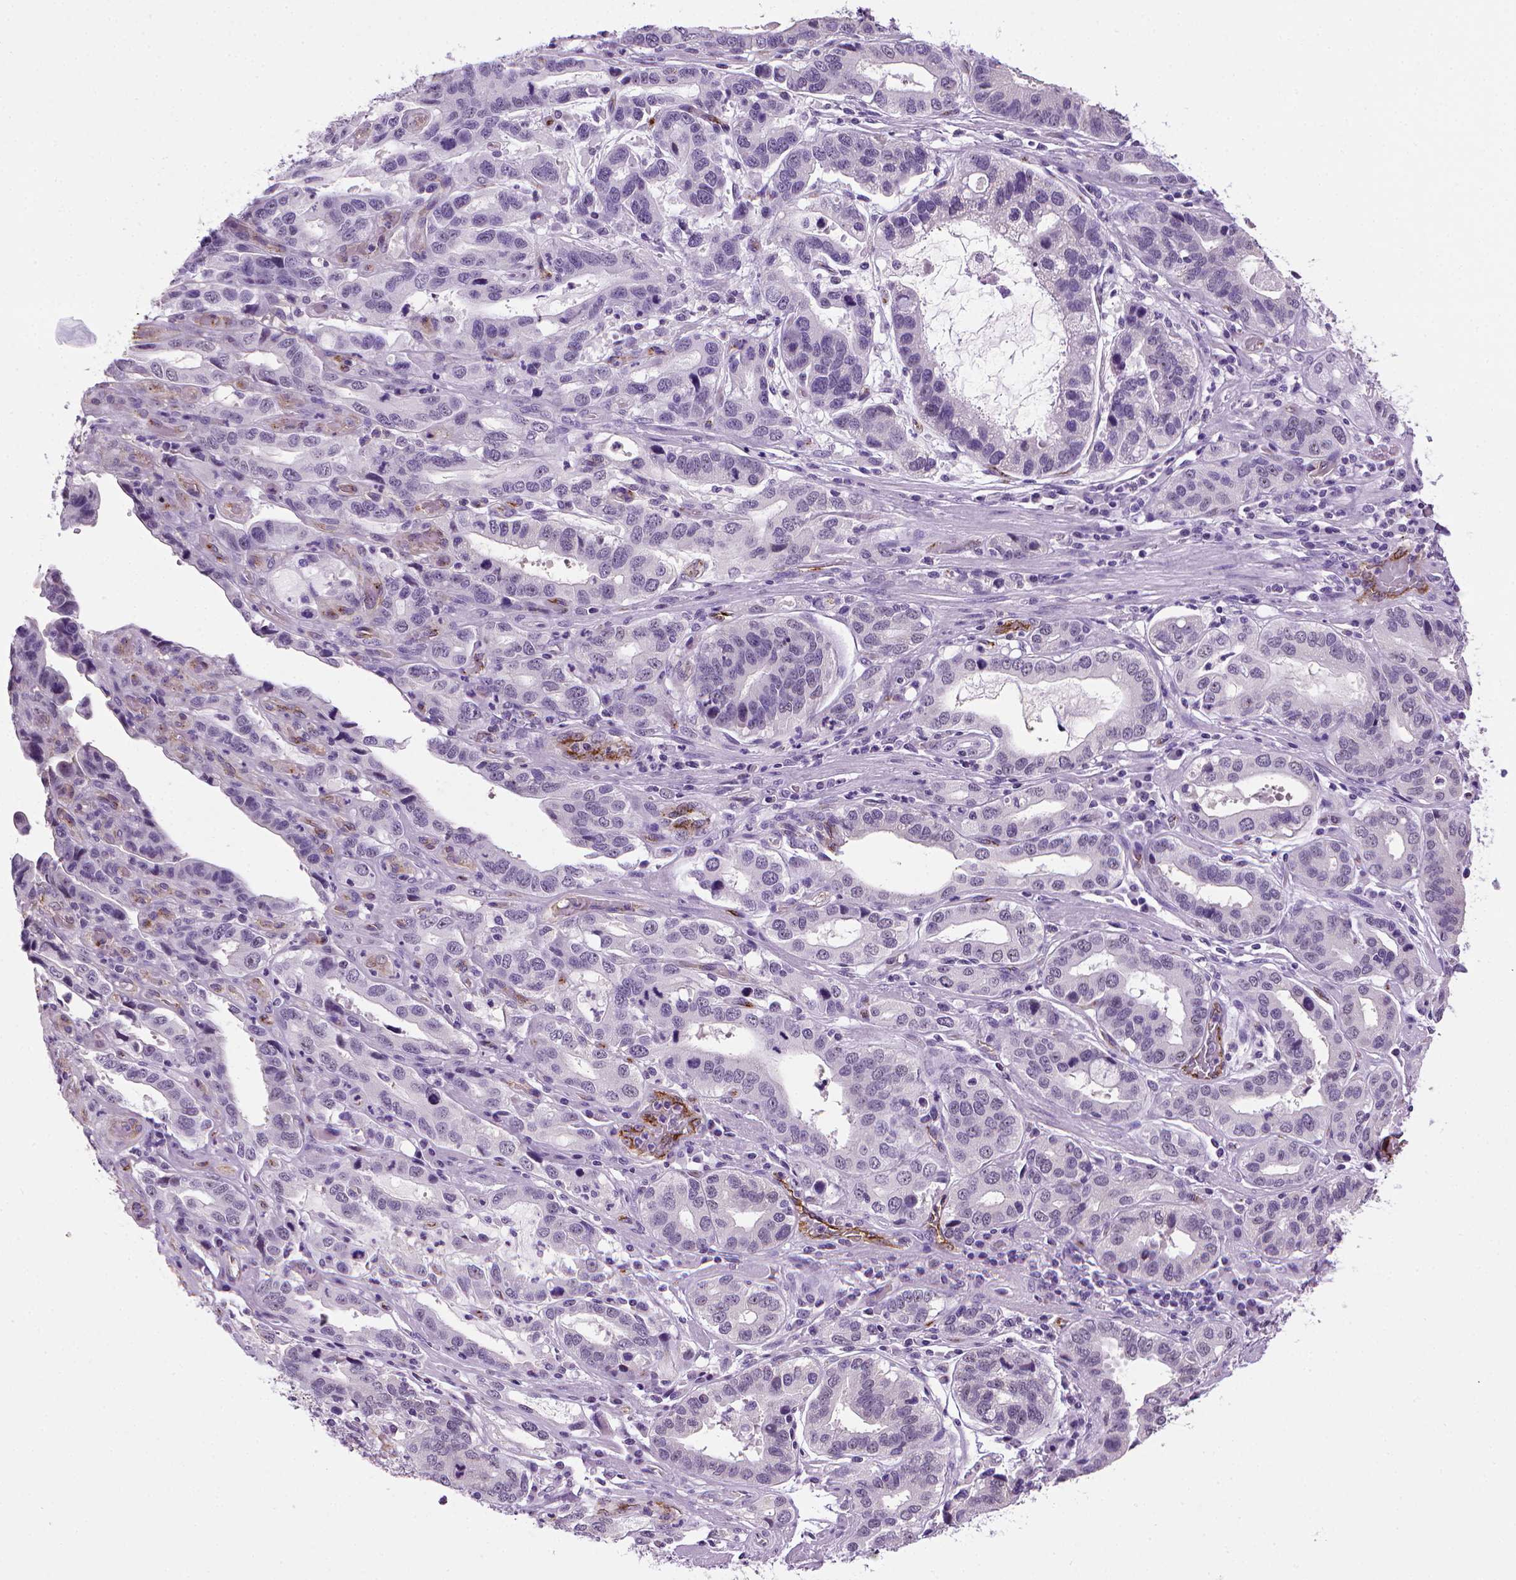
{"staining": {"intensity": "negative", "quantity": "none", "location": "none"}, "tissue": "stomach cancer", "cell_type": "Tumor cells", "image_type": "cancer", "snomed": [{"axis": "morphology", "description": "Adenocarcinoma, NOS"}, {"axis": "topography", "description": "Stomach, lower"}], "caption": "Human adenocarcinoma (stomach) stained for a protein using immunohistochemistry (IHC) exhibits no expression in tumor cells.", "gene": "VWF", "patient": {"sex": "female", "age": 76}}